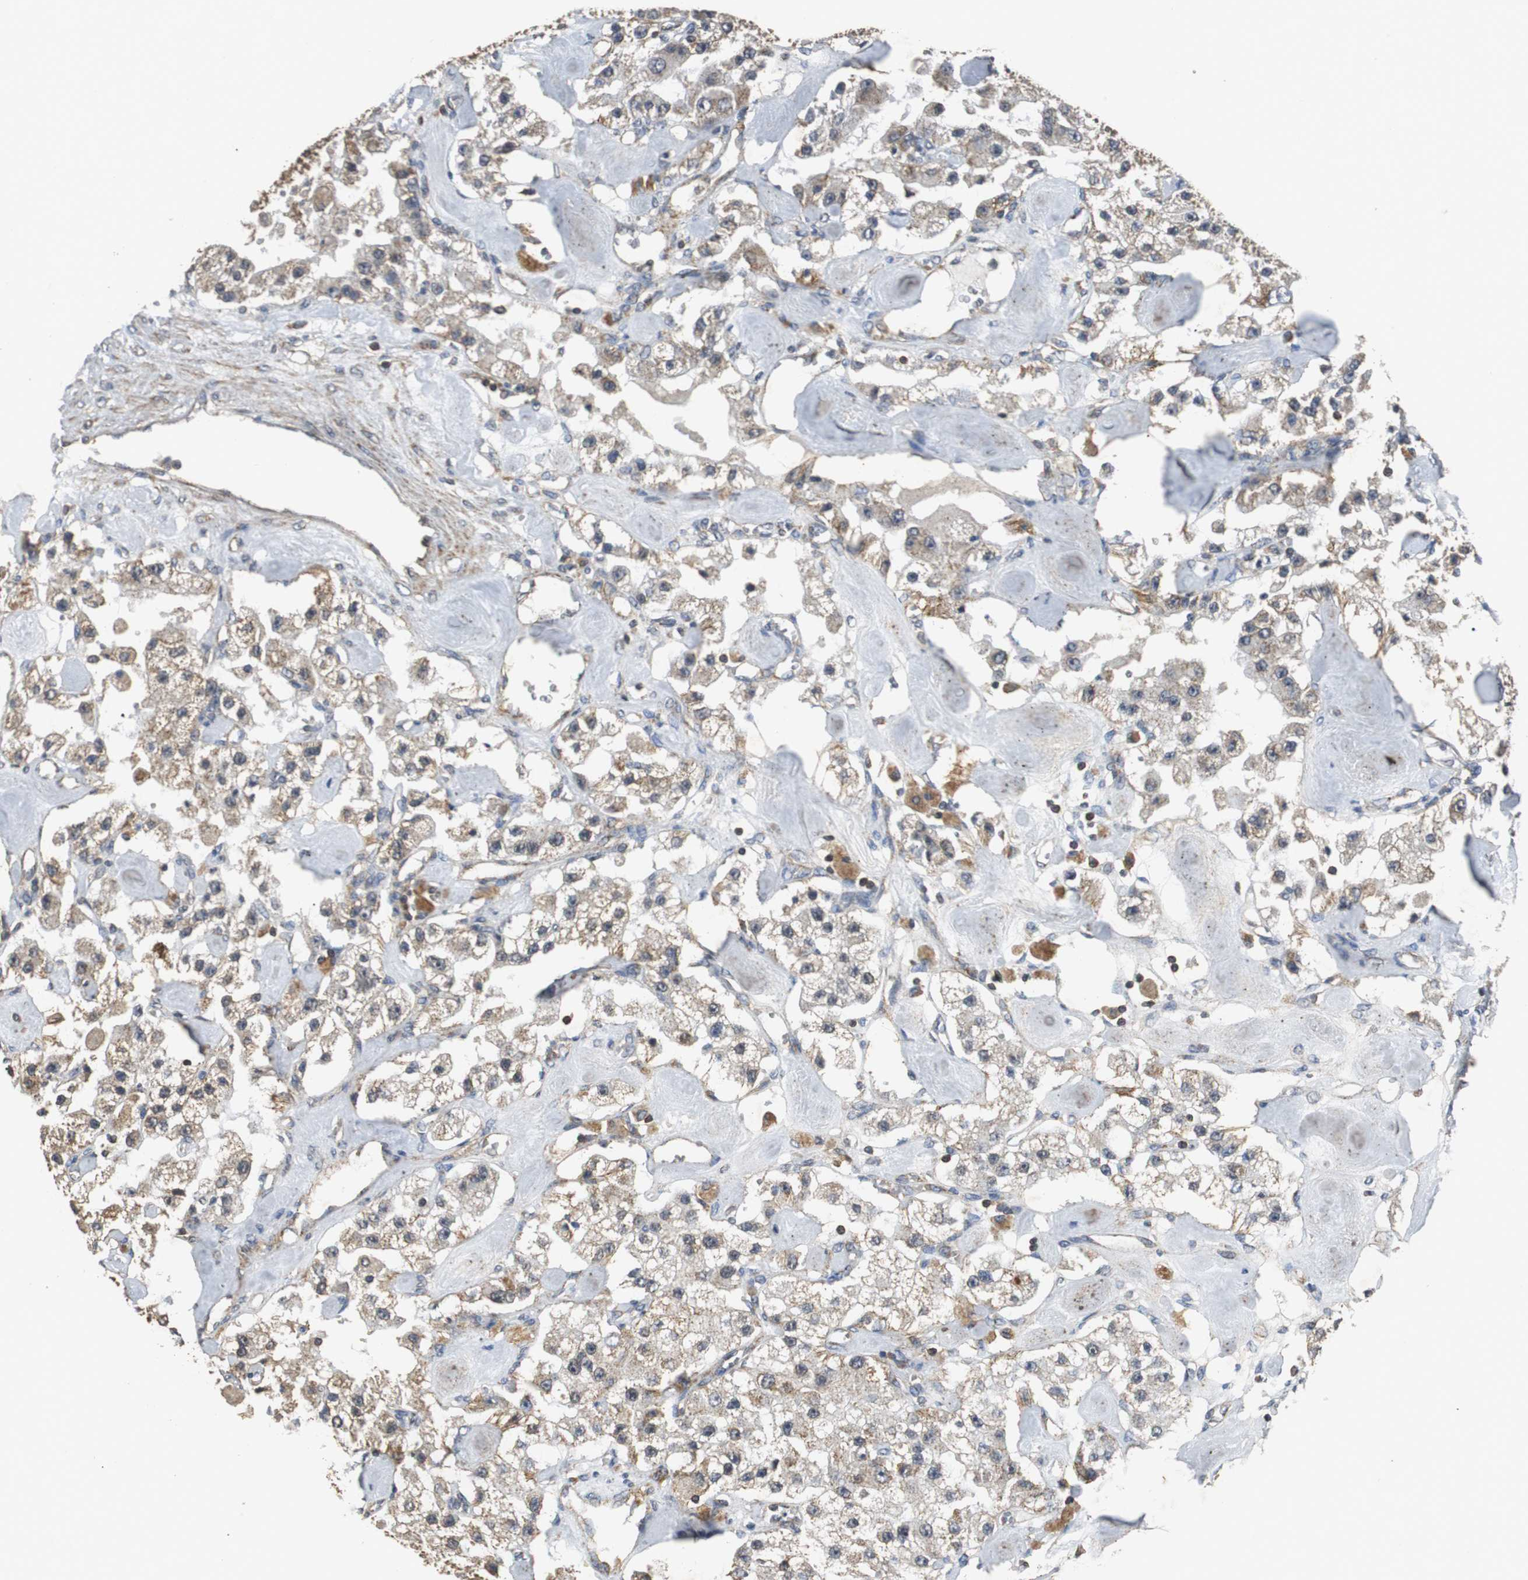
{"staining": {"intensity": "weak", "quantity": "<25%", "location": "cytoplasmic/membranous,nuclear"}, "tissue": "carcinoid", "cell_type": "Tumor cells", "image_type": "cancer", "snomed": [{"axis": "morphology", "description": "Carcinoid, malignant, NOS"}, {"axis": "topography", "description": "Pancreas"}], "caption": "DAB (3,3'-diaminobenzidine) immunohistochemical staining of malignant carcinoid exhibits no significant expression in tumor cells.", "gene": "NNT", "patient": {"sex": "male", "age": 41}}